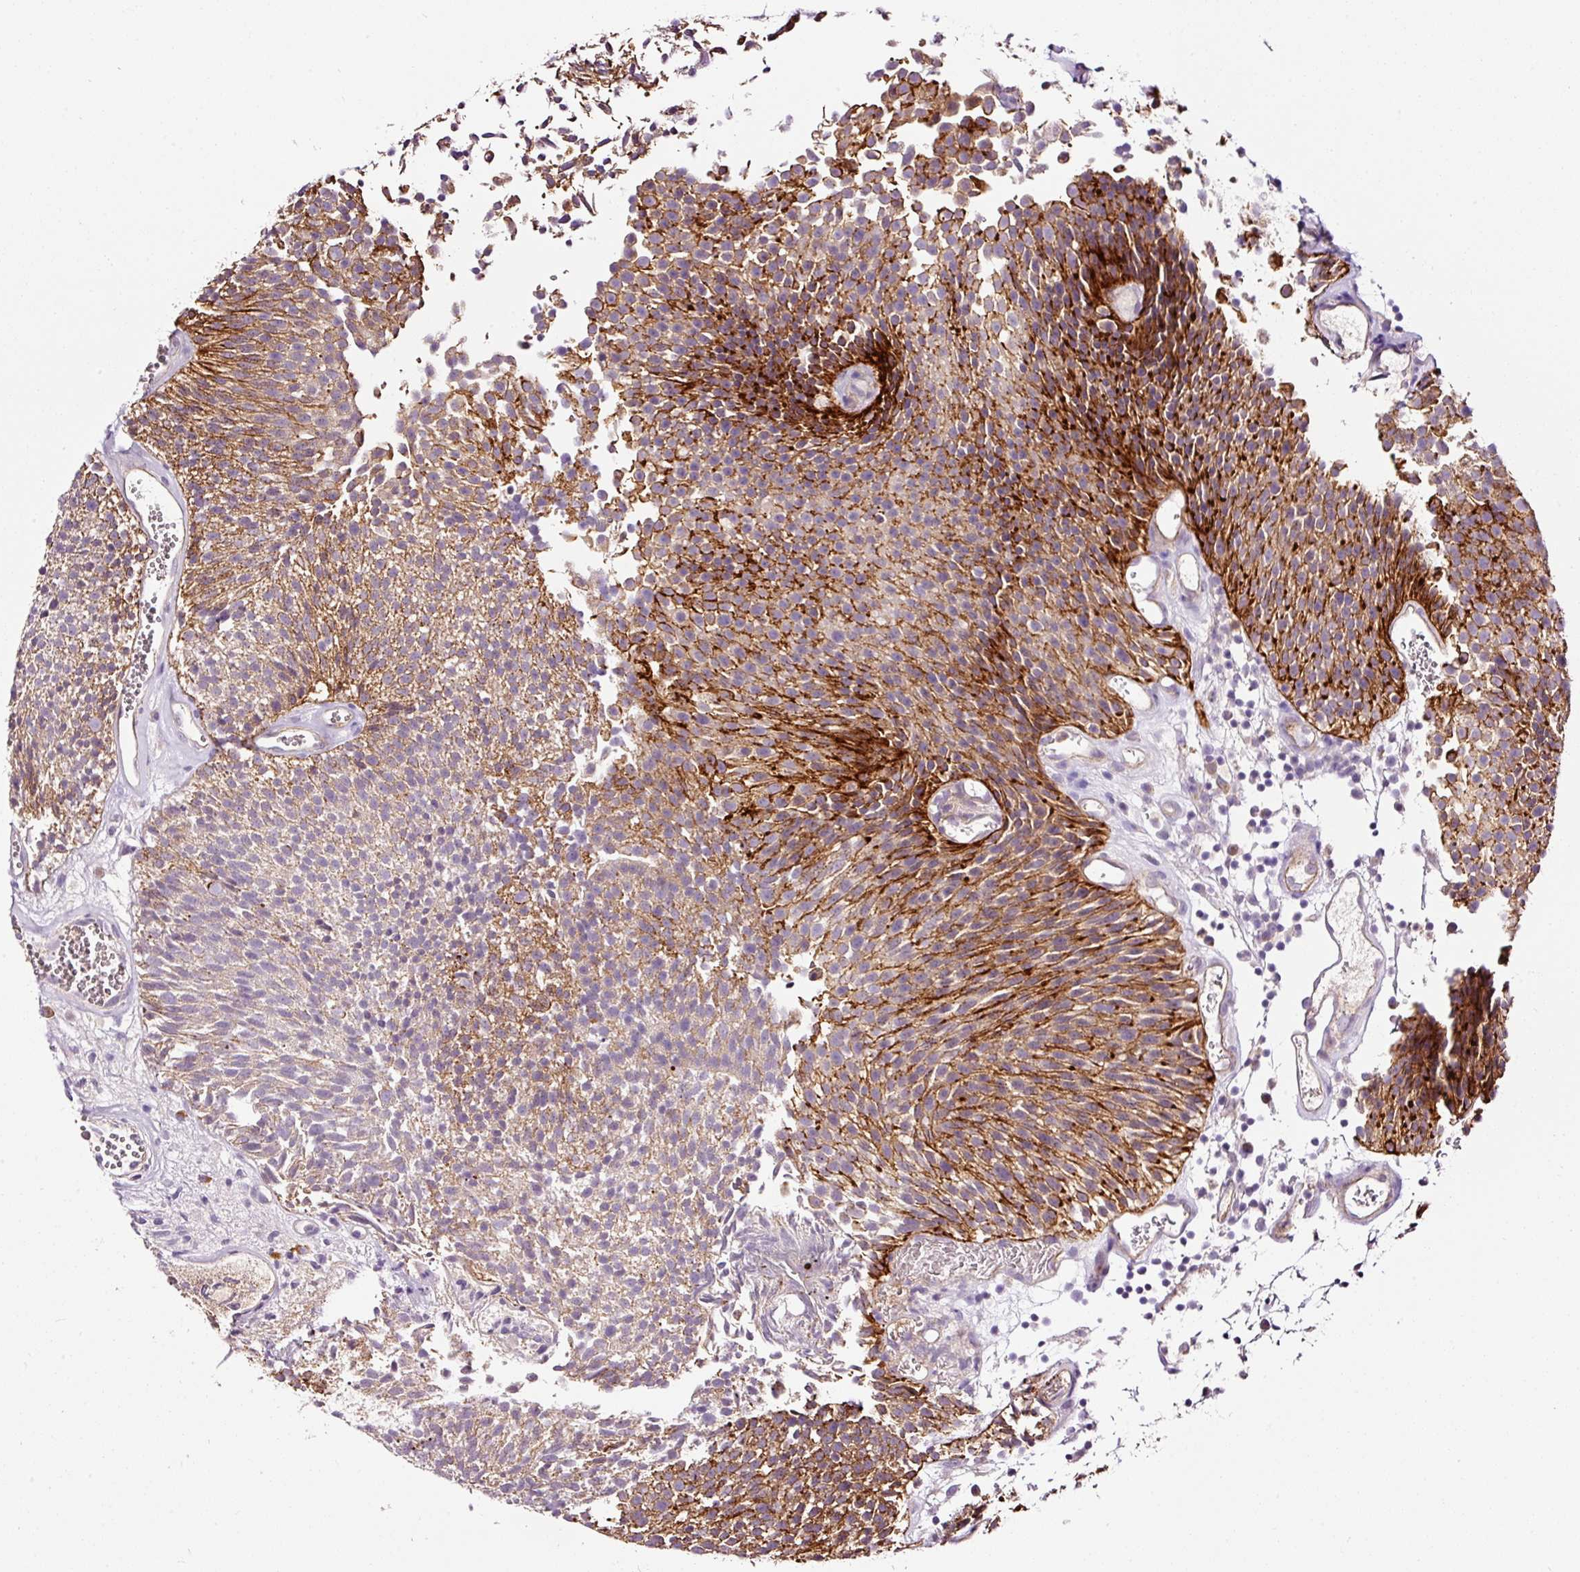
{"staining": {"intensity": "moderate", "quantity": "25%-75%", "location": "cytoplasmic/membranous"}, "tissue": "urothelial cancer", "cell_type": "Tumor cells", "image_type": "cancer", "snomed": [{"axis": "morphology", "description": "Urothelial carcinoma, Low grade"}, {"axis": "topography", "description": "Urinary bladder"}], "caption": "Immunohistochemical staining of human urothelial carcinoma (low-grade) shows medium levels of moderate cytoplasmic/membranous protein staining in approximately 25%-75% of tumor cells.", "gene": "ABCB4", "patient": {"sex": "female", "age": 79}}